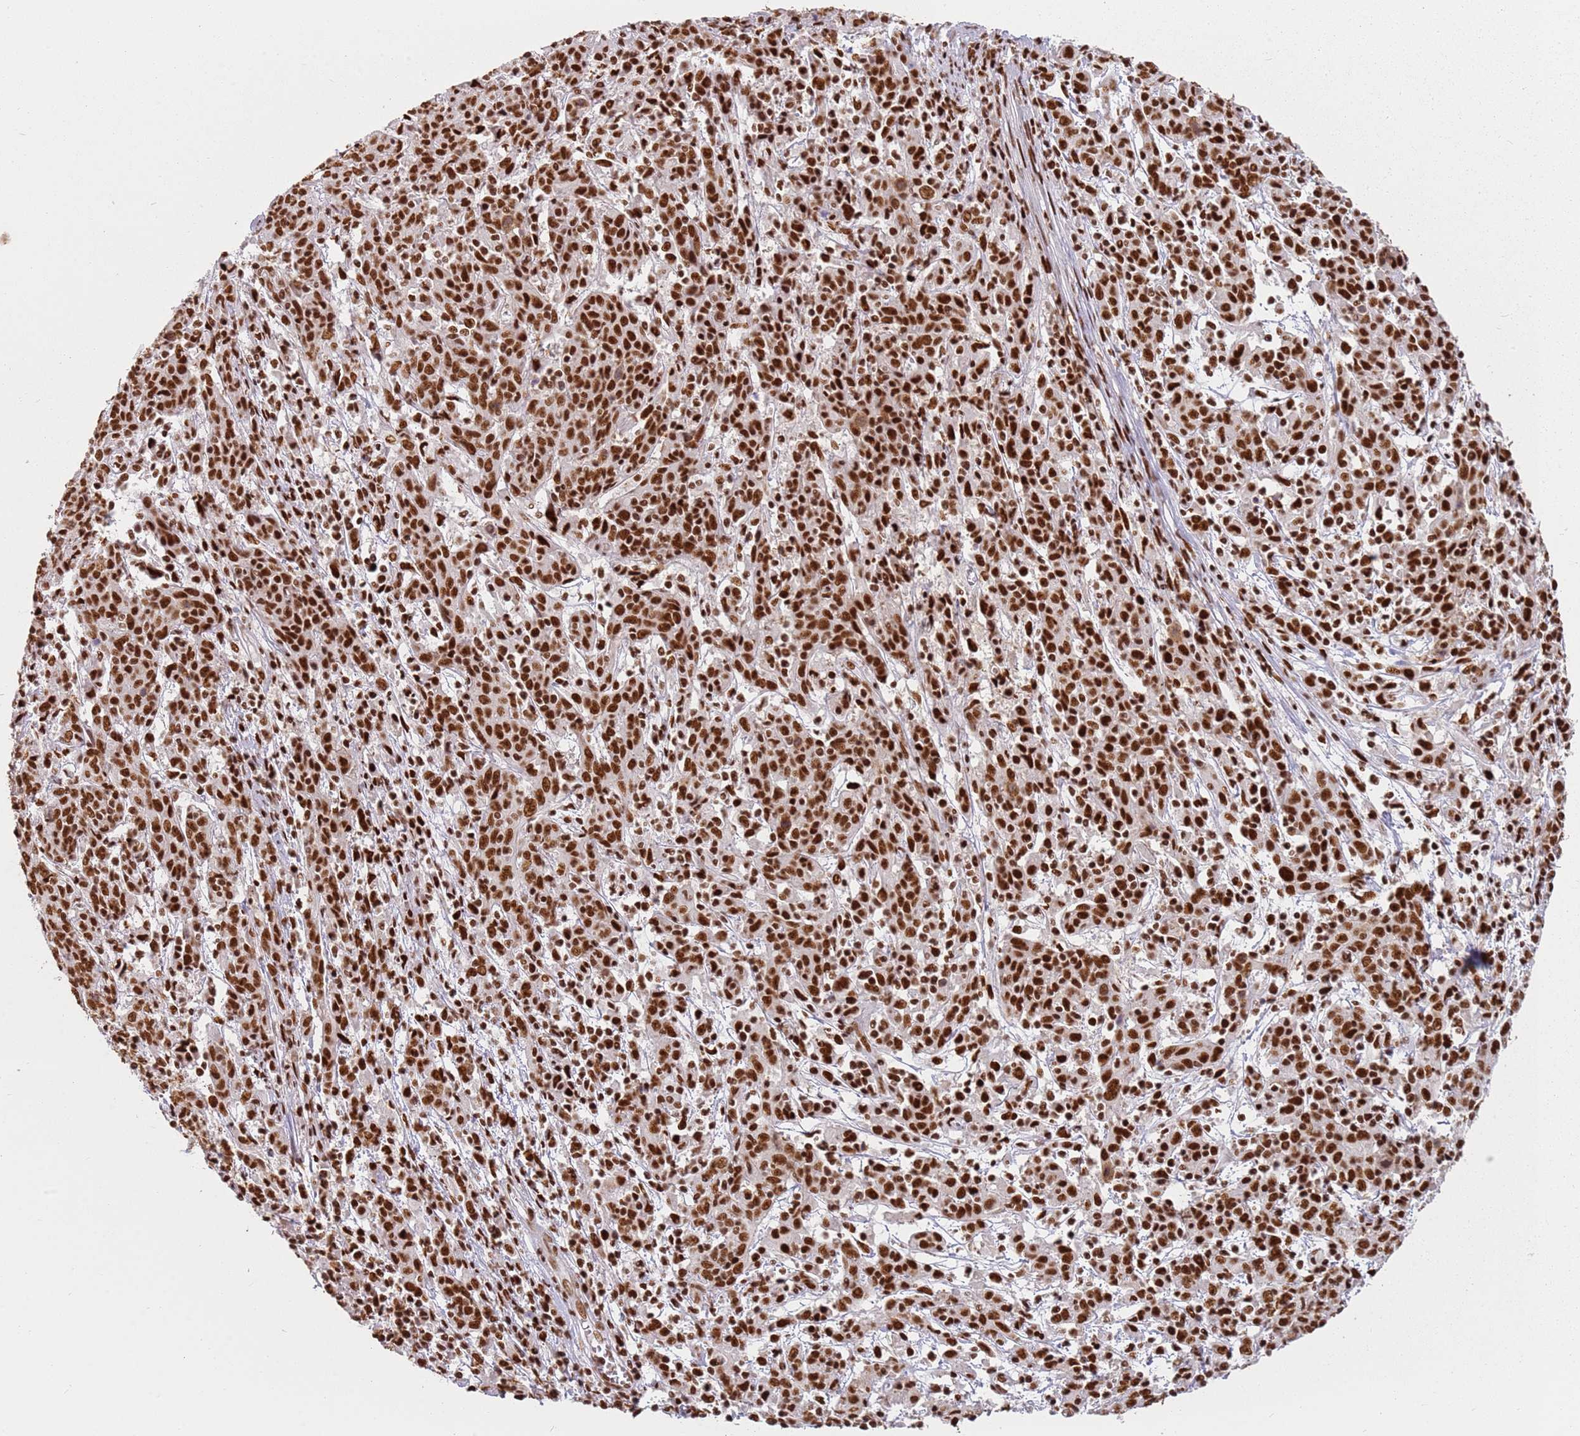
{"staining": {"intensity": "strong", "quantity": ">75%", "location": "nuclear"}, "tissue": "cervical cancer", "cell_type": "Tumor cells", "image_type": "cancer", "snomed": [{"axis": "morphology", "description": "Squamous cell carcinoma, NOS"}, {"axis": "topography", "description": "Cervix"}], "caption": "Cervical cancer (squamous cell carcinoma) was stained to show a protein in brown. There is high levels of strong nuclear expression in about >75% of tumor cells.", "gene": "TENT4A", "patient": {"sex": "female", "age": 67}}